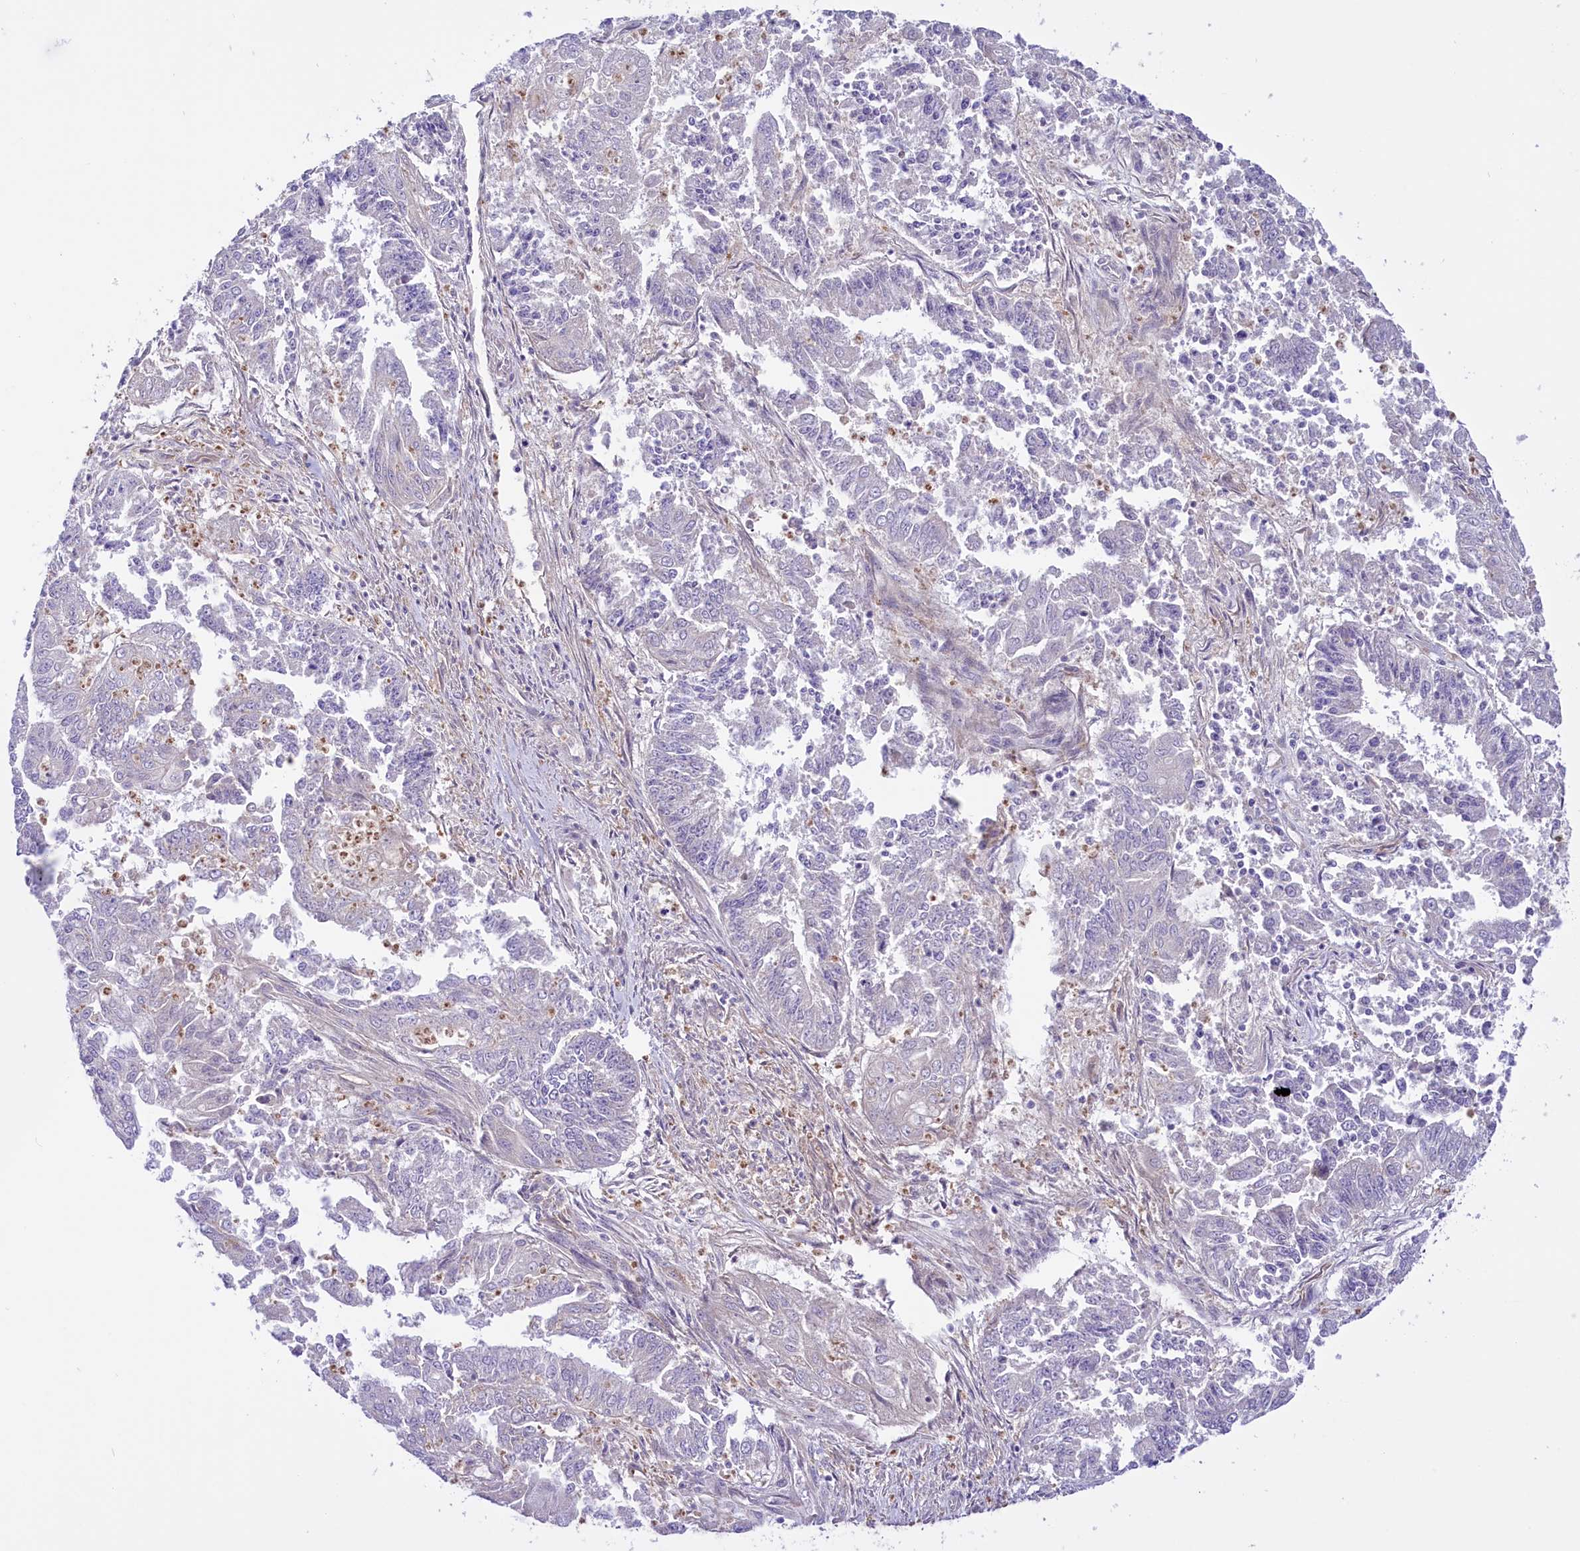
{"staining": {"intensity": "negative", "quantity": "none", "location": "none"}, "tissue": "endometrial cancer", "cell_type": "Tumor cells", "image_type": "cancer", "snomed": [{"axis": "morphology", "description": "Adenocarcinoma, NOS"}, {"axis": "topography", "description": "Endometrium"}], "caption": "The photomicrograph exhibits no staining of tumor cells in adenocarcinoma (endometrial).", "gene": "DNAJB9", "patient": {"sex": "female", "age": 73}}